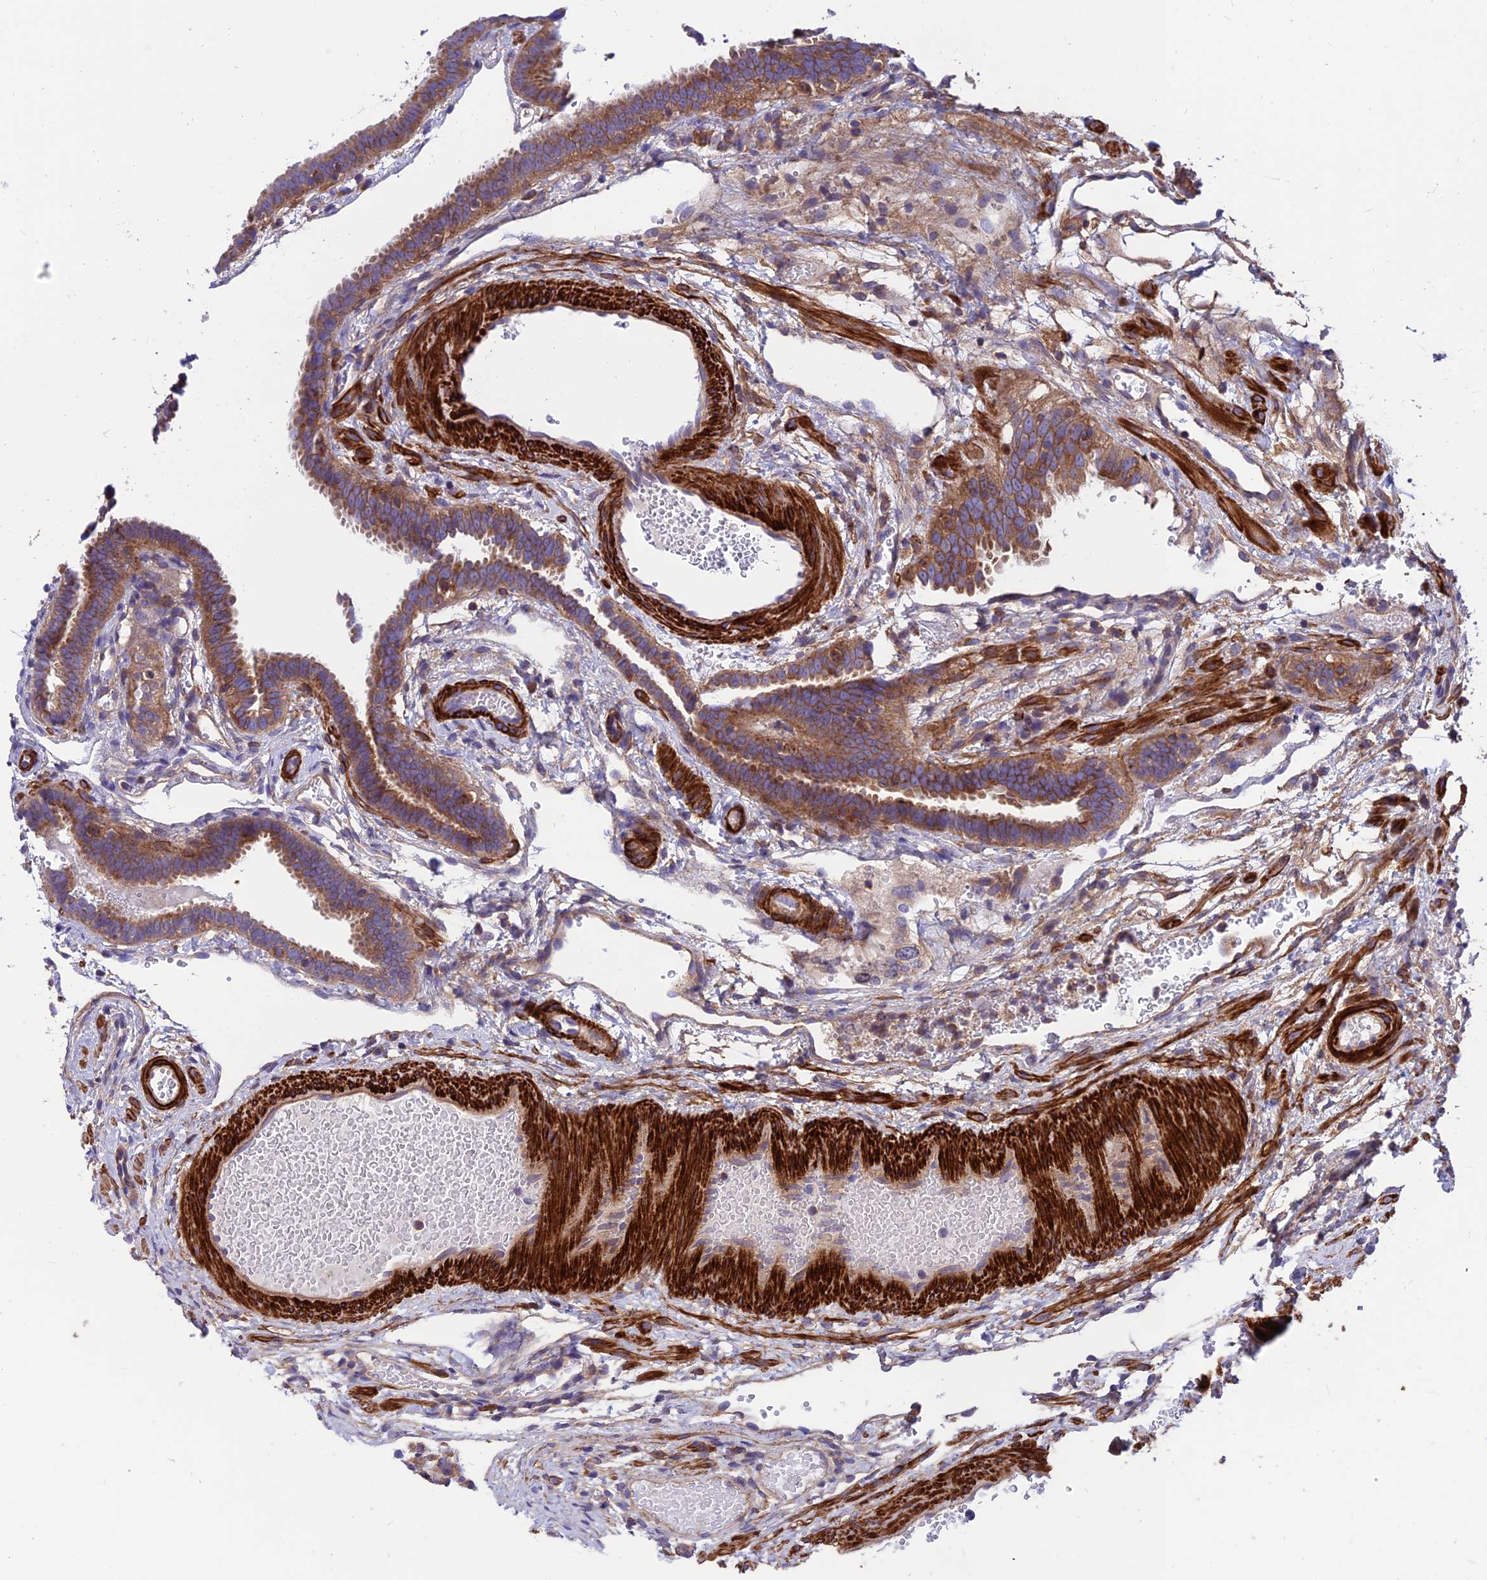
{"staining": {"intensity": "moderate", "quantity": "25%-75%", "location": "cytoplasmic/membranous"}, "tissue": "fallopian tube", "cell_type": "Glandular cells", "image_type": "normal", "snomed": [{"axis": "morphology", "description": "Normal tissue, NOS"}, {"axis": "topography", "description": "Fallopian tube"}], "caption": "Immunohistochemistry photomicrograph of unremarkable fallopian tube: fallopian tube stained using immunohistochemistry (IHC) demonstrates medium levels of moderate protein expression localized specifically in the cytoplasmic/membranous of glandular cells, appearing as a cytoplasmic/membranous brown color.", "gene": "VPS16", "patient": {"sex": "female", "age": 37}}